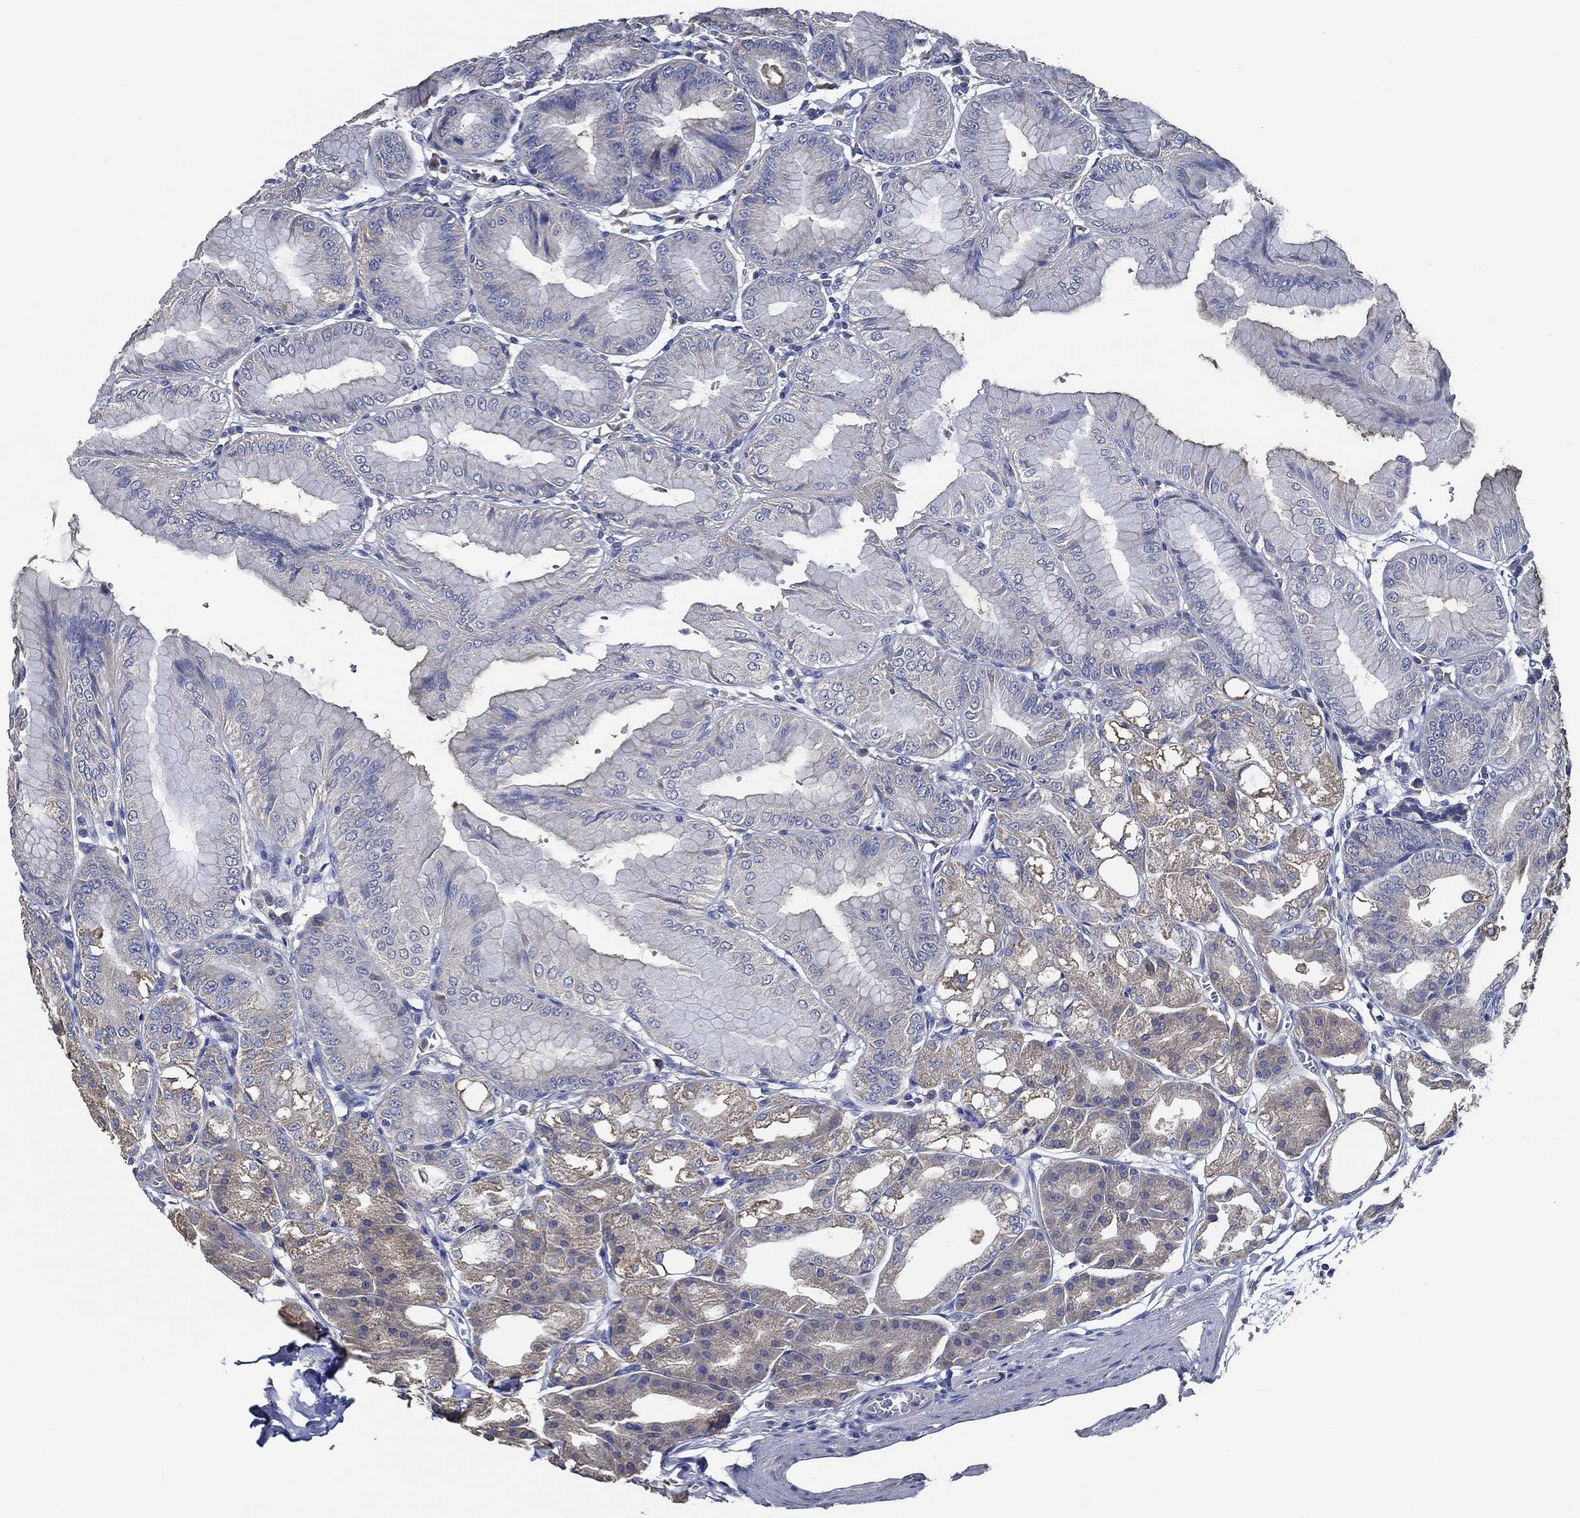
{"staining": {"intensity": "weak", "quantity": "25%-75%", "location": "cytoplasmic/membranous"}, "tissue": "stomach", "cell_type": "Glandular cells", "image_type": "normal", "snomed": [{"axis": "morphology", "description": "Normal tissue, NOS"}, {"axis": "topography", "description": "Stomach"}], "caption": "Immunohistochemistry of unremarkable stomach reveals low levels of weak cytoplasmic/membranous staining in about 25%-75% of glandular cells. The staining was performed using DAB to visualize the protein expression in brown, while the nuclei were stained in blue with hematoxylin (Magnification: 20x).", "gene": "DOCK3", "patient": {"sex": "male", "age": 71}}